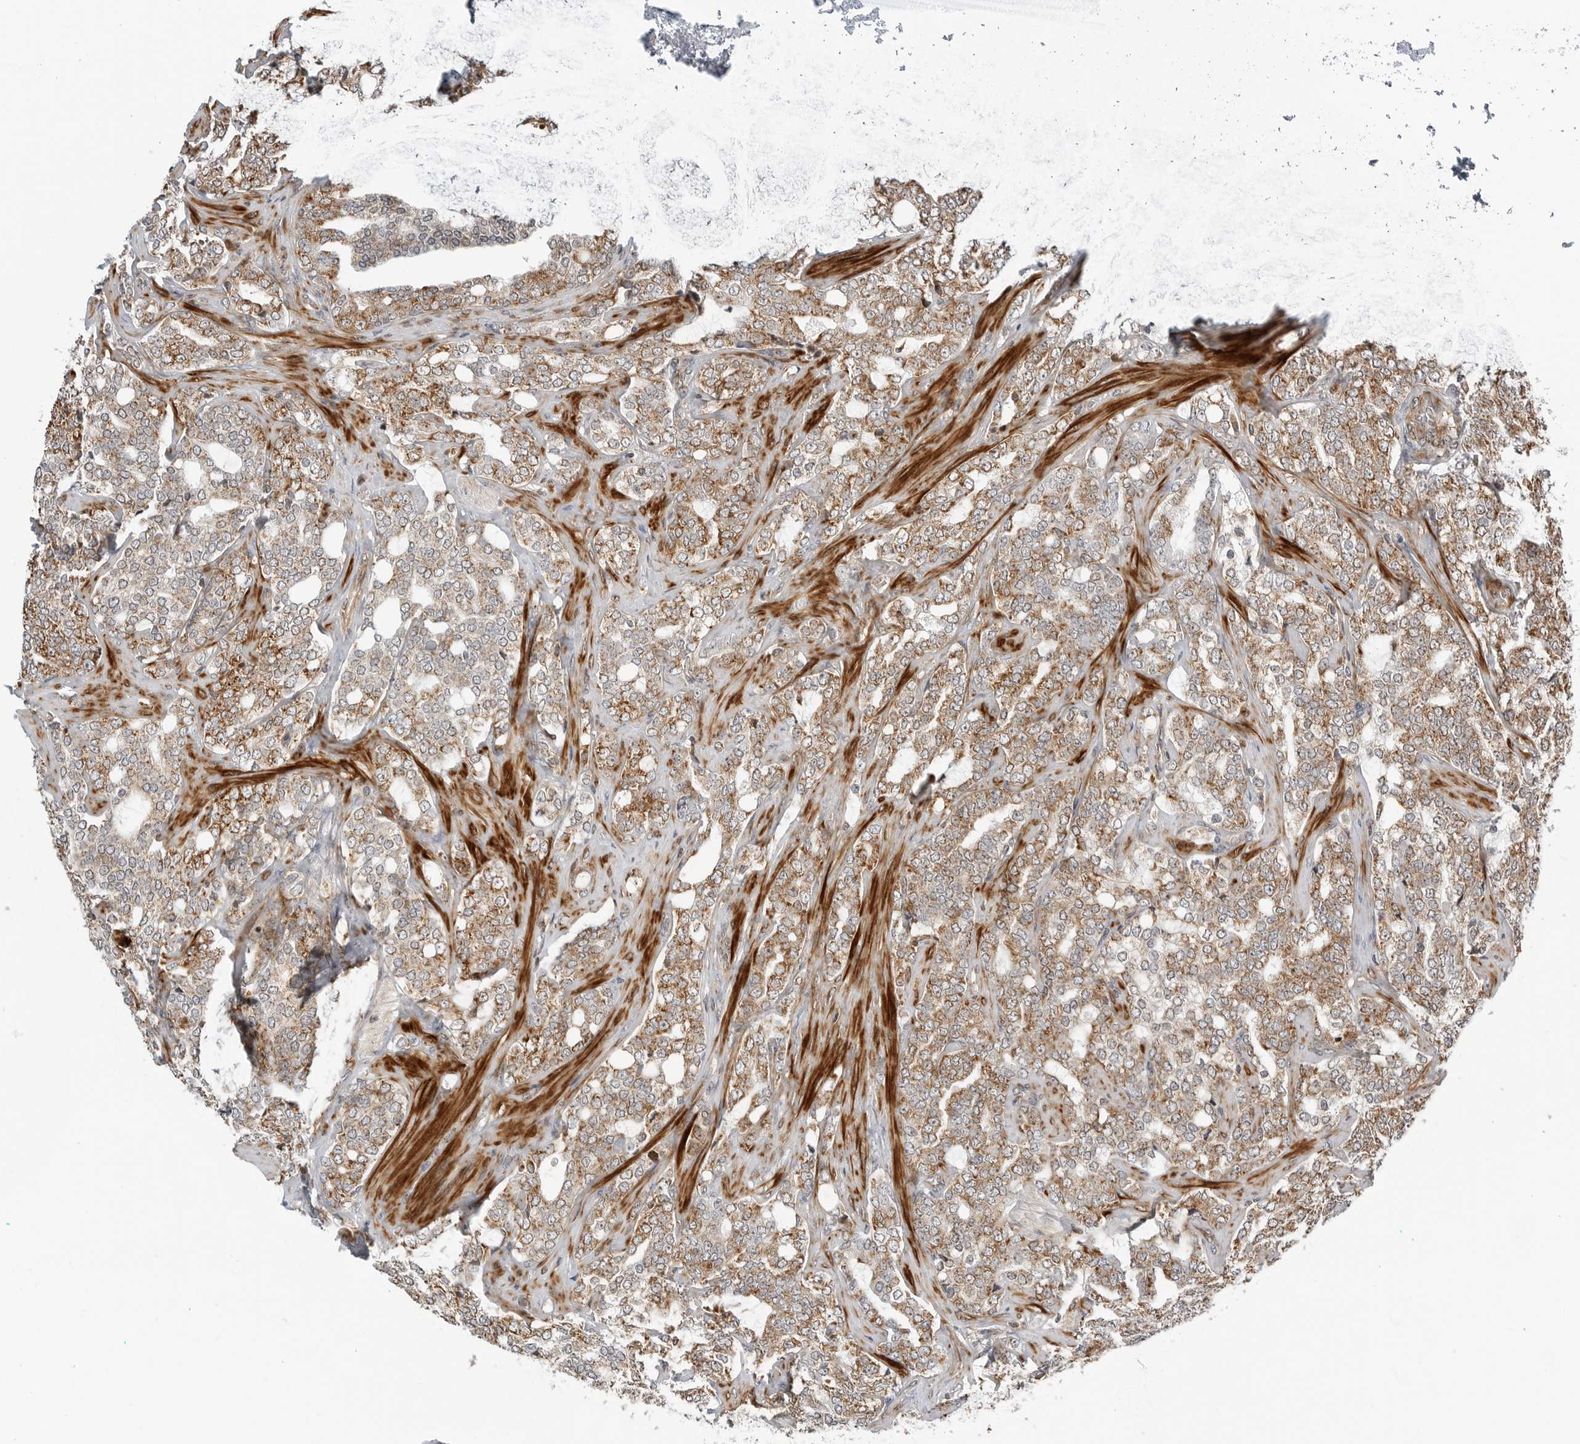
{"staining": {"intensity": "moderate", "quantity": ">75%", "location": "cytoplasmic/membranous"}, "tissue": "prostate cancer", "cell_type": "Tumor cells", "image_type": "cancer", "snomed": [{"axis": "morphology", "description": "Adenocarcinoma, High grade"}, {"axis": "topography", "description": "Prostate"}], "caption": "A brown stain labels moderate cytoplasmic/membranous expression of a protein in adenocarcinoma (high-grade) (prostate) tumor cells.", "gene": "PEX2", "patient": {"sex": "male", "age": 64}}